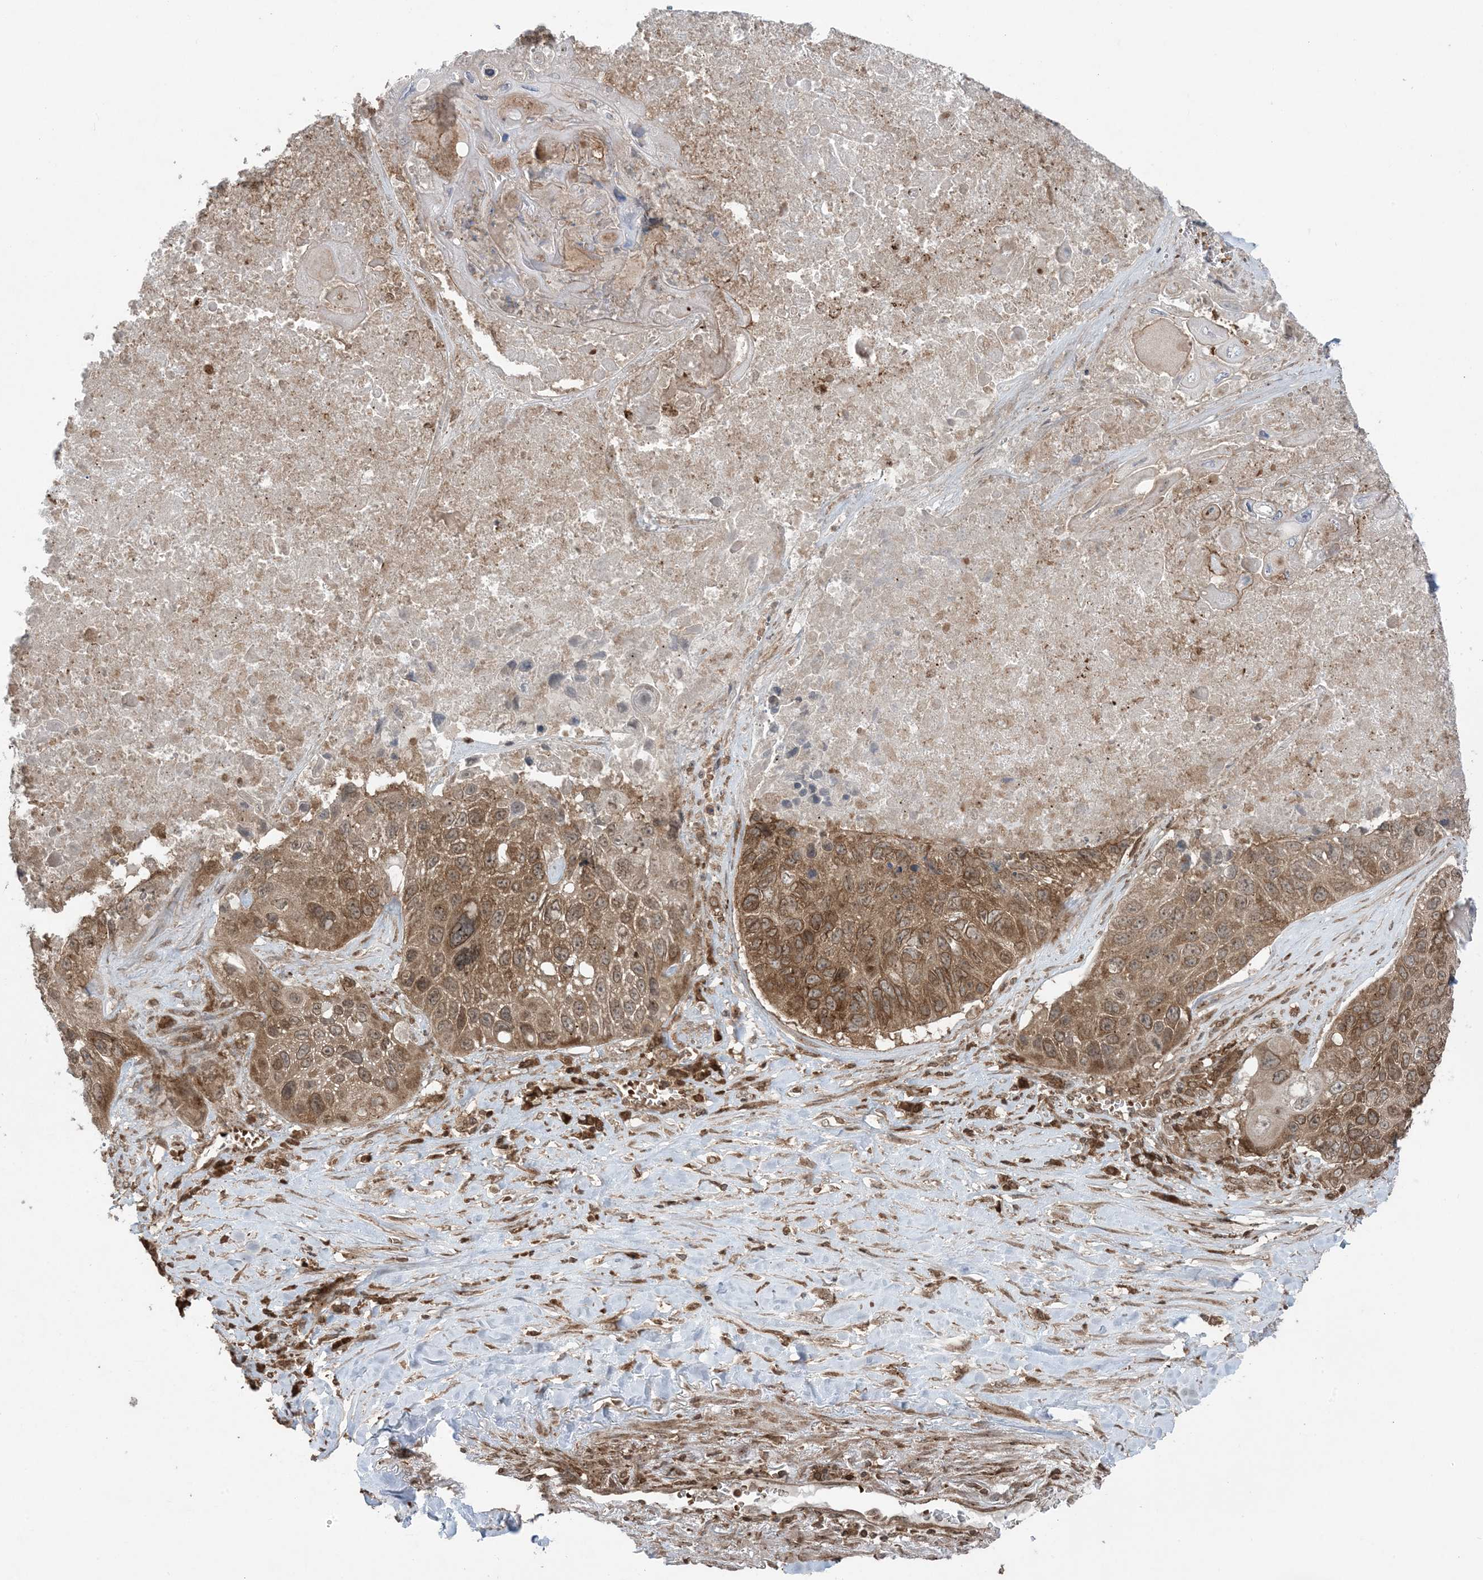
{"staining": {"intensity": "moderate", "quantity": ">75%", "location": "cytoplasmic/membranous"}, "tissue": "lung cancer", "cell_type": "Tumor cells", "image_type": "cancer", "snomed": [{"axis": "morphology", "description": "Squamous cell carcinoma, NOS"}, {"axis": "topography", "description": "Lung"}], "caption": "Immunohistochemistry of human lung cancer (squamous cell carcinoma) displays medium levels of moderate cytoplasmic/membranous positivity in approximately >75% of tumor cells.", "gene": "DDX19B", "patient": {"sex": "male", "age": 61}}